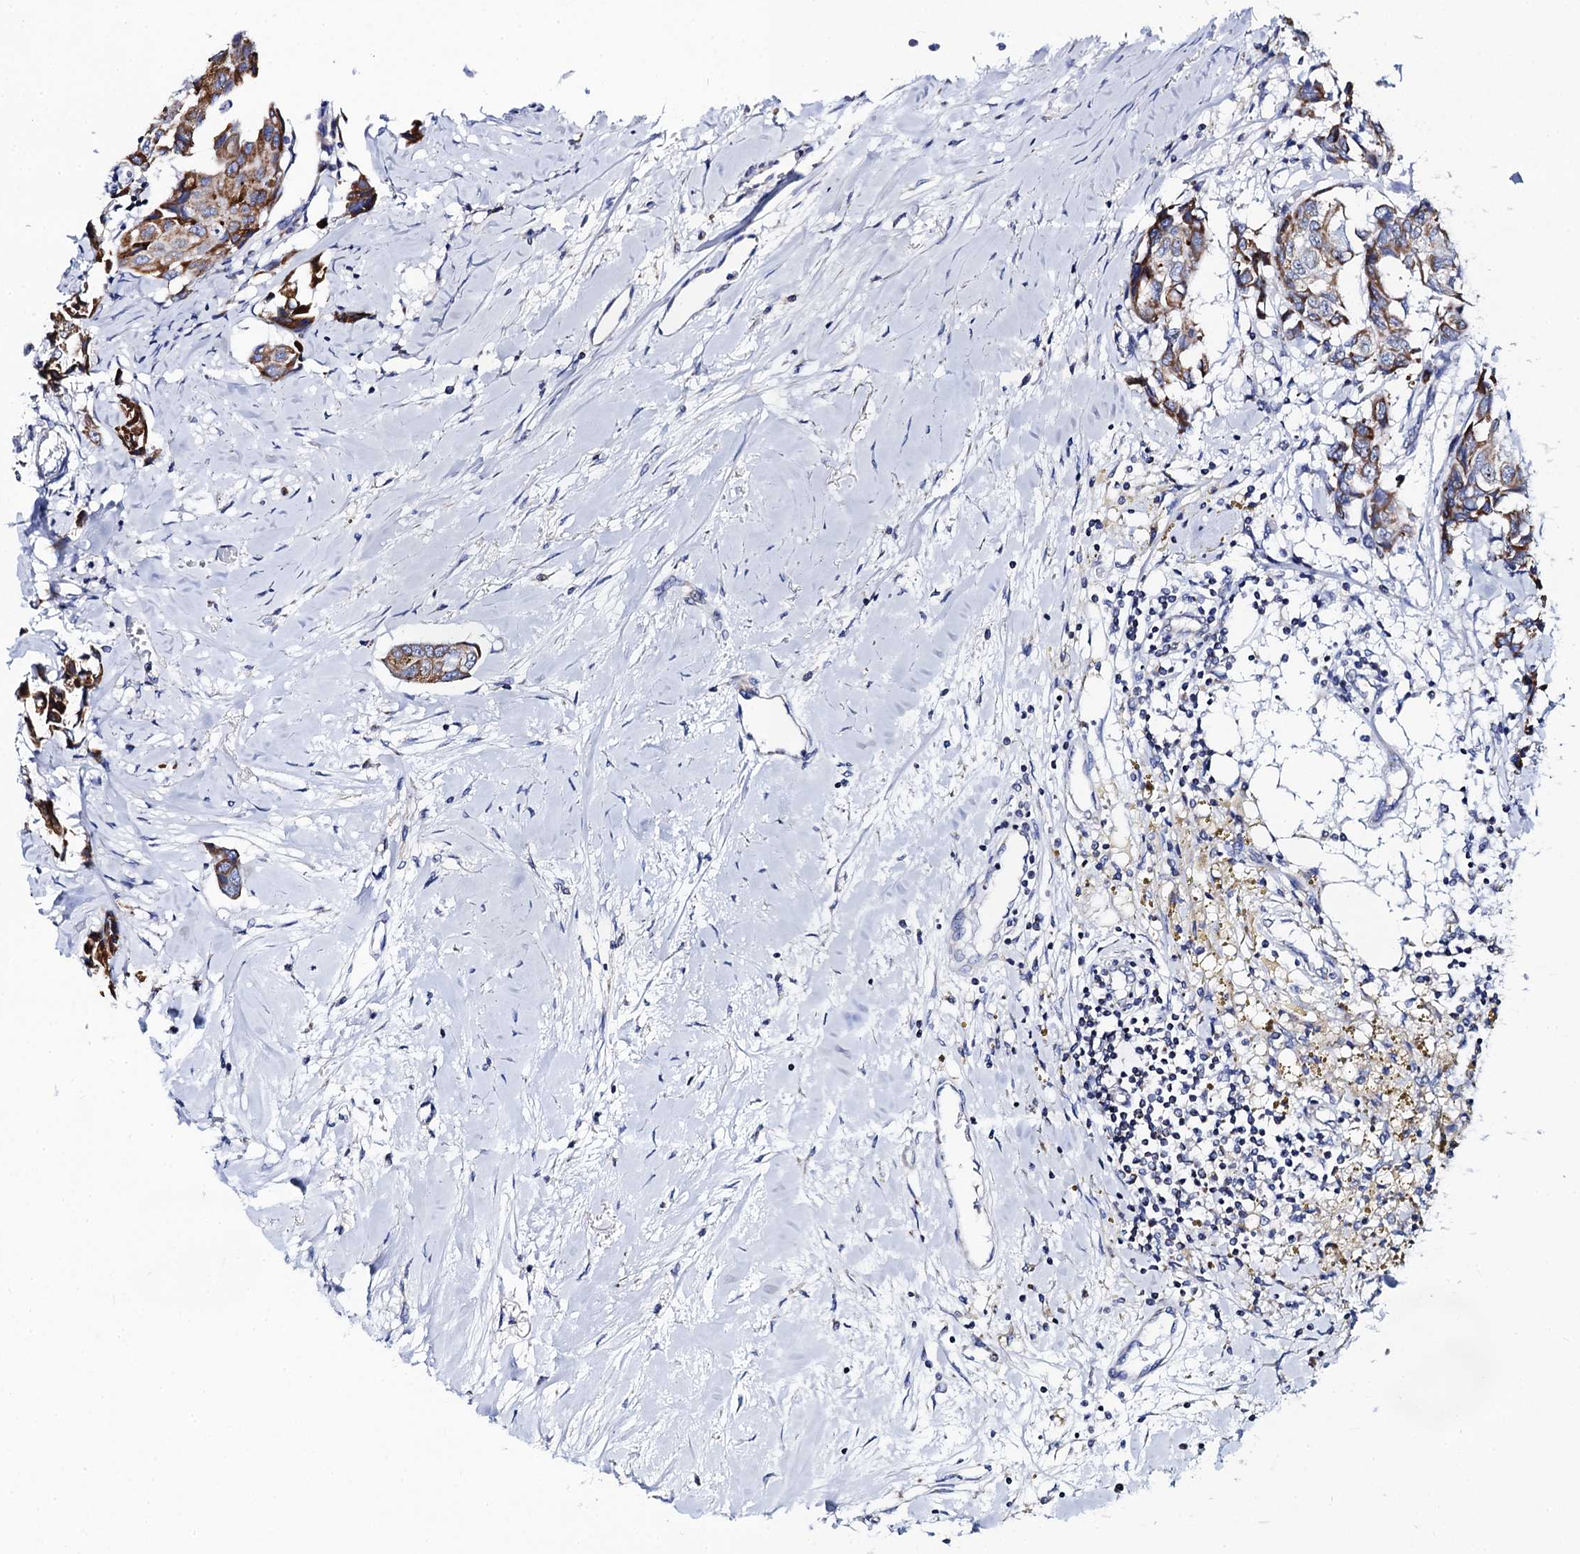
{"staining": {"intensity": "moderate", "quantity": "25%-75%", "location": "cytoplasmic/membranous"}, "tissue": "breast cancer", "cell_type": "Tumor cells", "image_type": "cancer", "snomed": [{"axis": "morphology", "description": "Duct carcinoma"}, {"axis": "topography", "description": "Breast"}], "caption": "Brown immunohistochemical staining in human breast cancer shows moderate cytoplasmic/membranous positivity in approximately 25%-75% of tumor cells. Nuclei are stained in blue.", "gene": "ACADSB", "patient": {"sex": "female", "age": 80}}